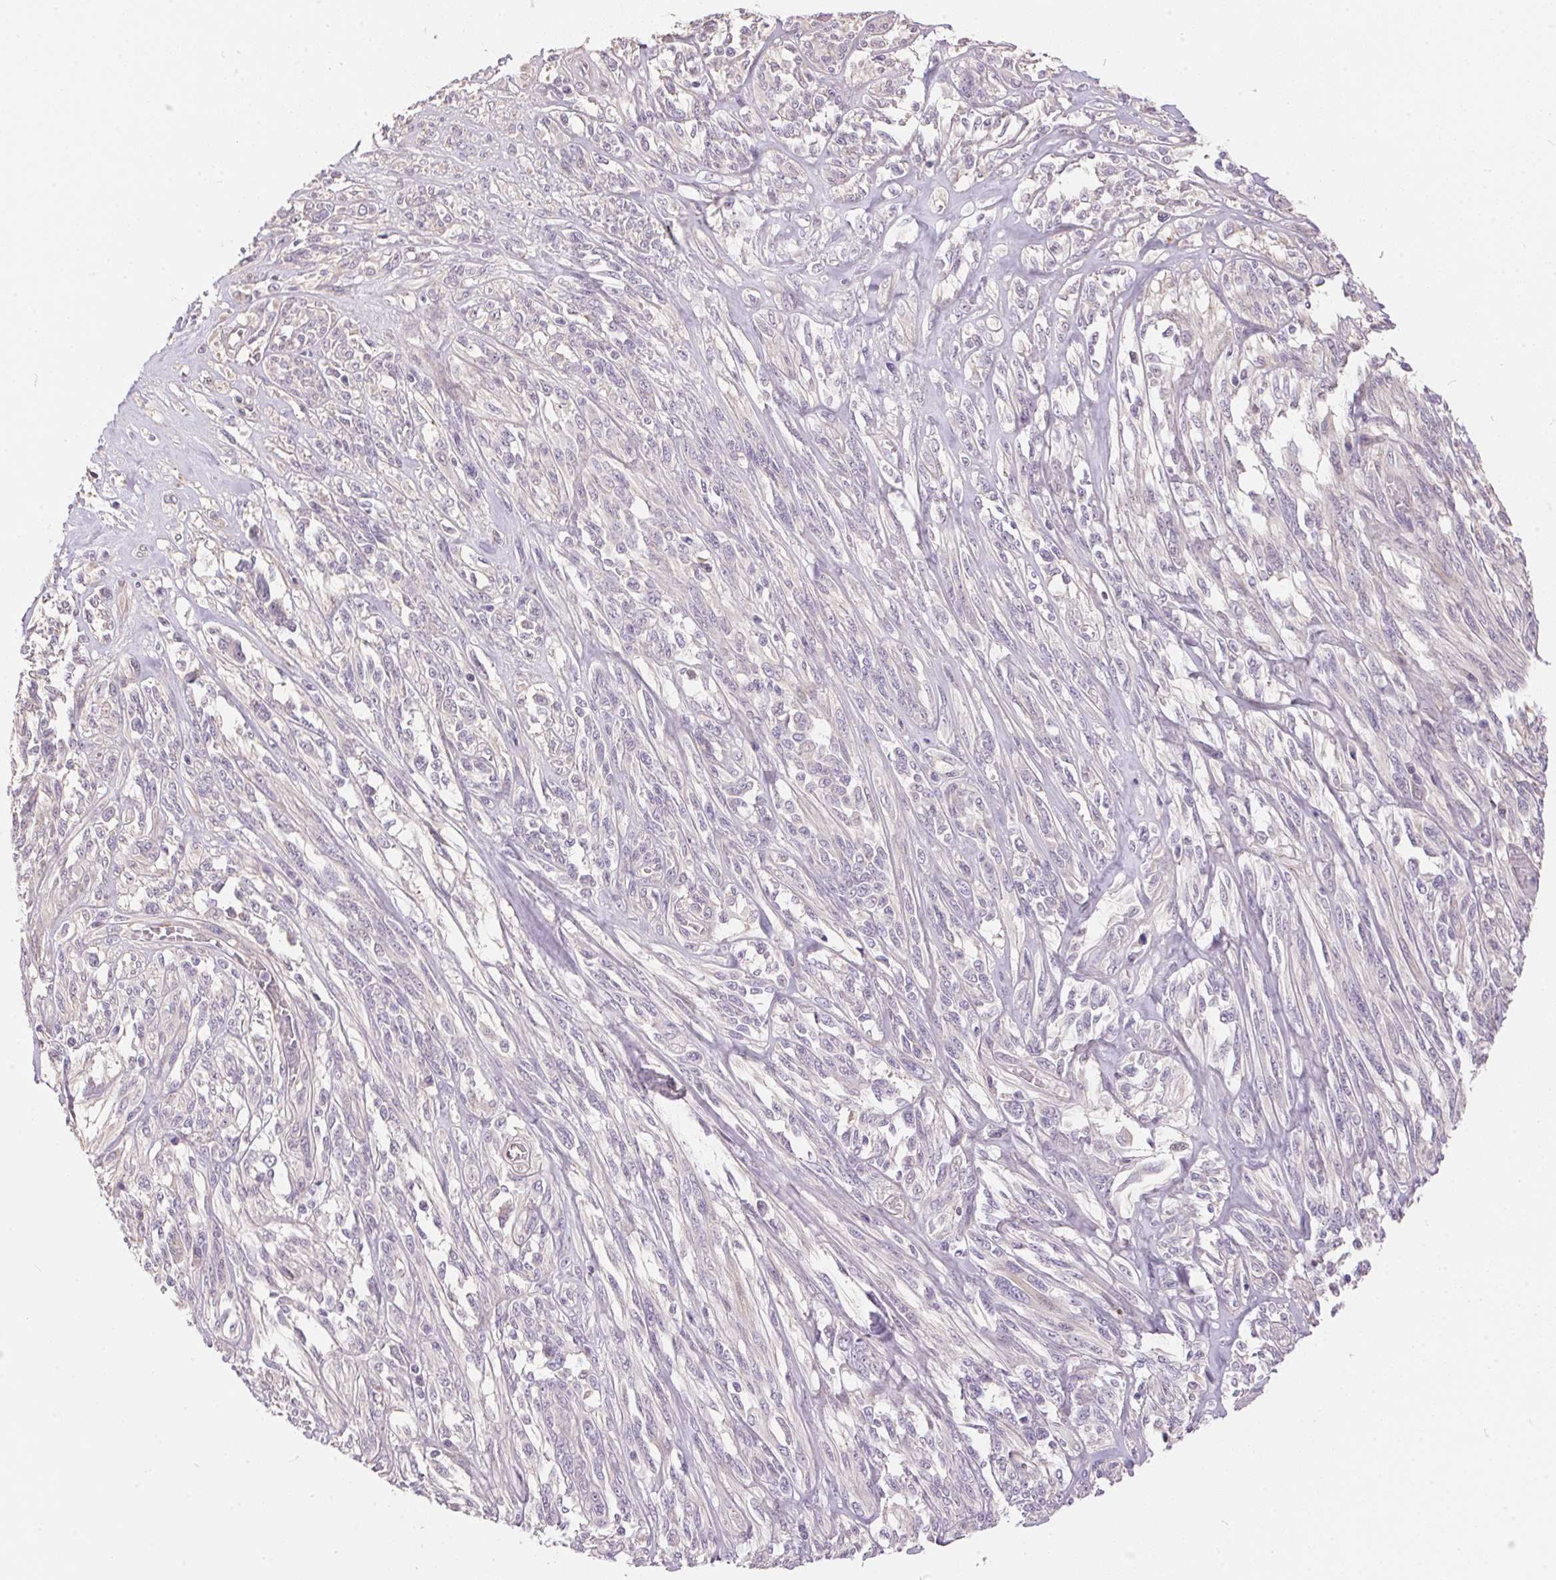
{"staining": {"intensity": "negative", "quantity": "none", "location": "none"}, "tissue": "melanoma", "cell_type": "Tumor cells", "image_type": "cancer", "snomed": [{"axis": "morphology", "description": "Malignant melanoma, NOS"}, {"axis": "topography", "description": "Skin"}], "caption": "Malignant melanoma stained for a protein using immunohistochemistry reveals no positivity tumor cells.", "gene": "UNC13B", "patient": {"sex": "female", "age": 91}}